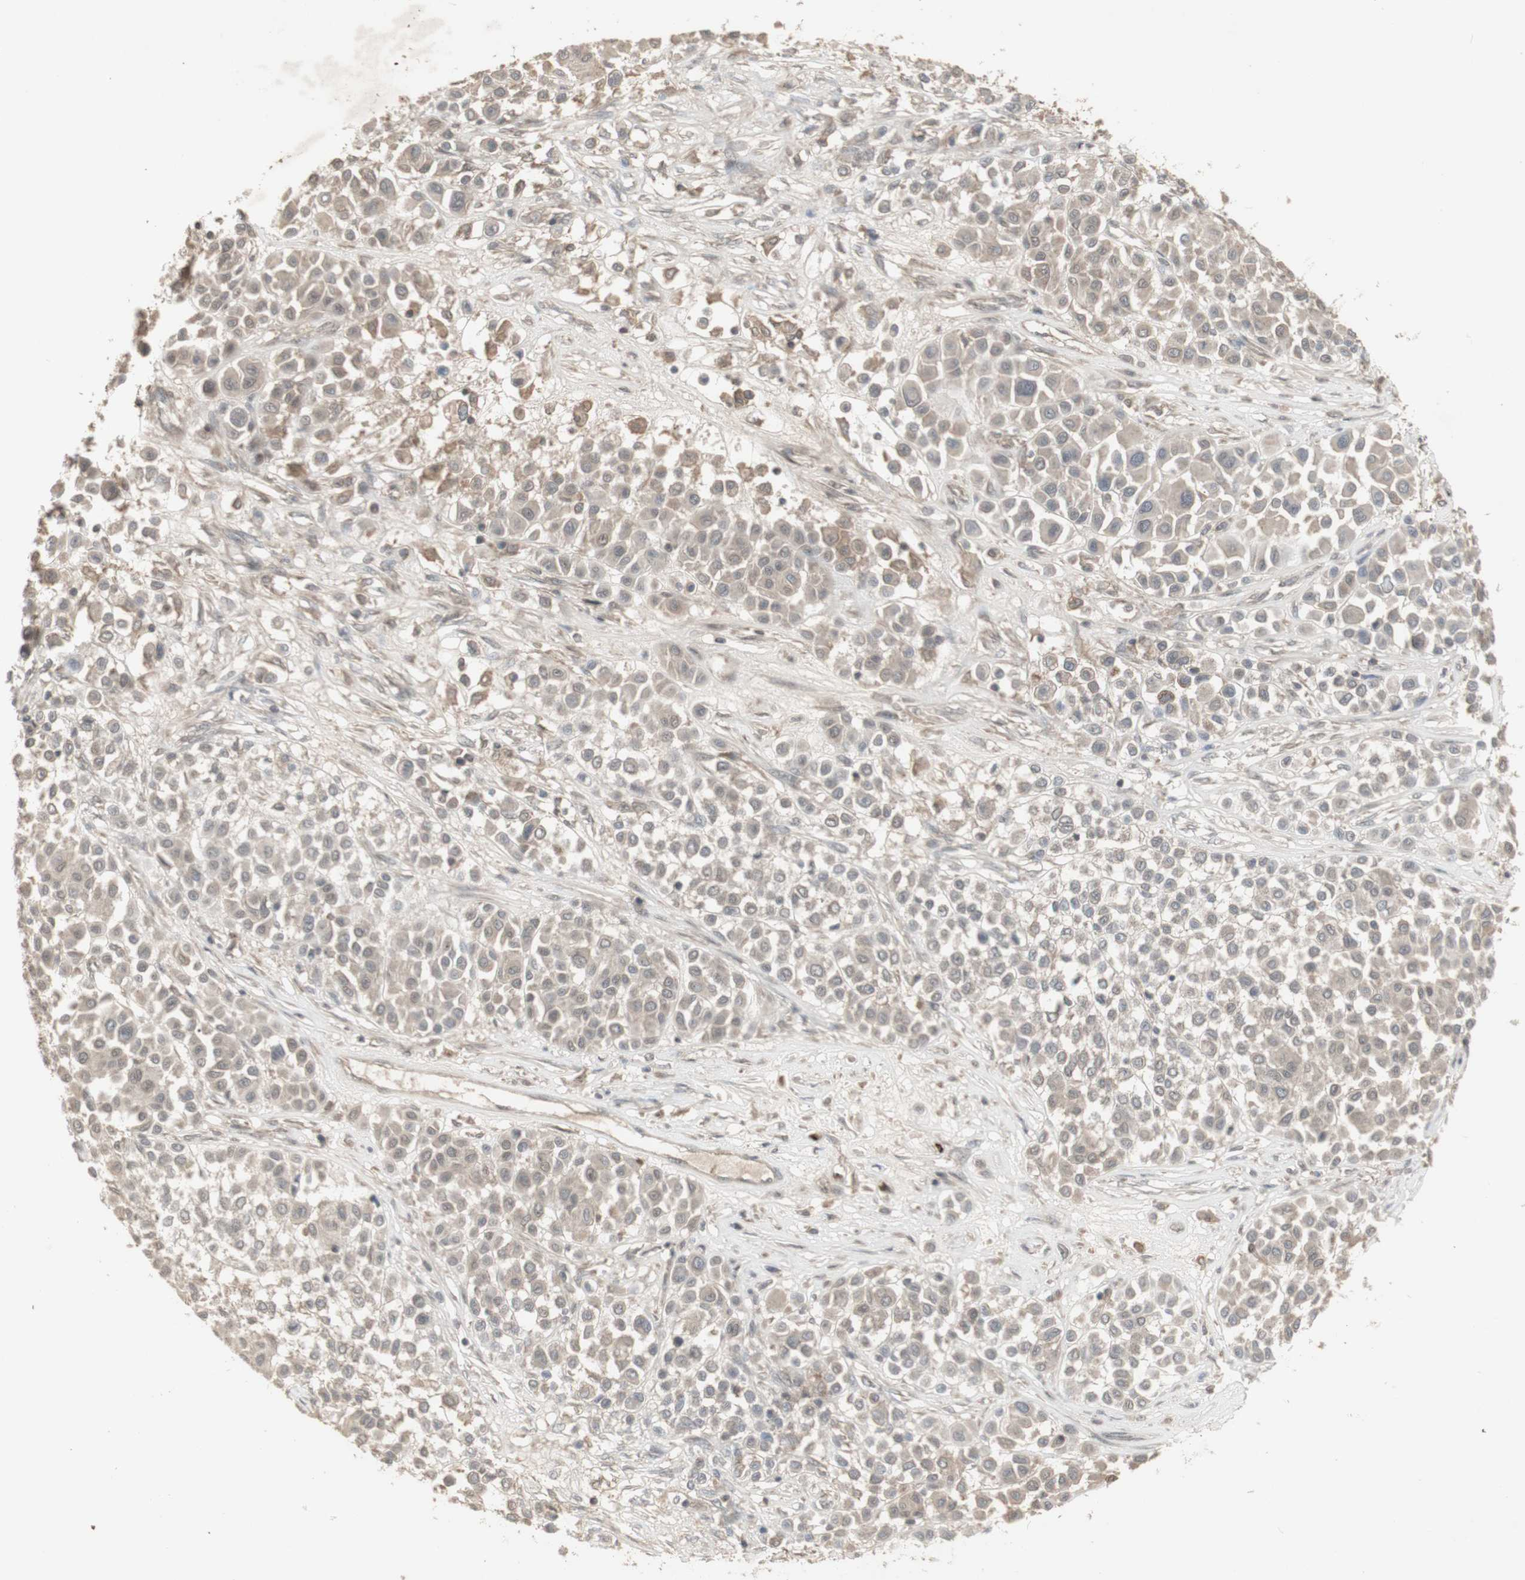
{"staining": {"intensity": "weak", "quantity": ">75%", "location": "cytoplasmic/membranous"}, "tissue": "melanoma", "cell_type": "Tumor cells", "image_type": "cancer", "snomed": [{"axis": "morphology", "description": "Malignant melanoma, Metastatic site"}, {"axis": "topography", "description": "Soft tissue"}], "caption": "Protein expression analysis of malignant melanoma (metastatic site) displays weak cytoplasmic/membranous positivity in approximately >75% of tumor cells. Using DAB (3,3'-diaminobenzidine) (brown) and hematoxylin (blue) stains, captured at high magnification using brightfield microscopy.", "gene": "ALOX12", "patient": {"sex": "male", "age": 41}}